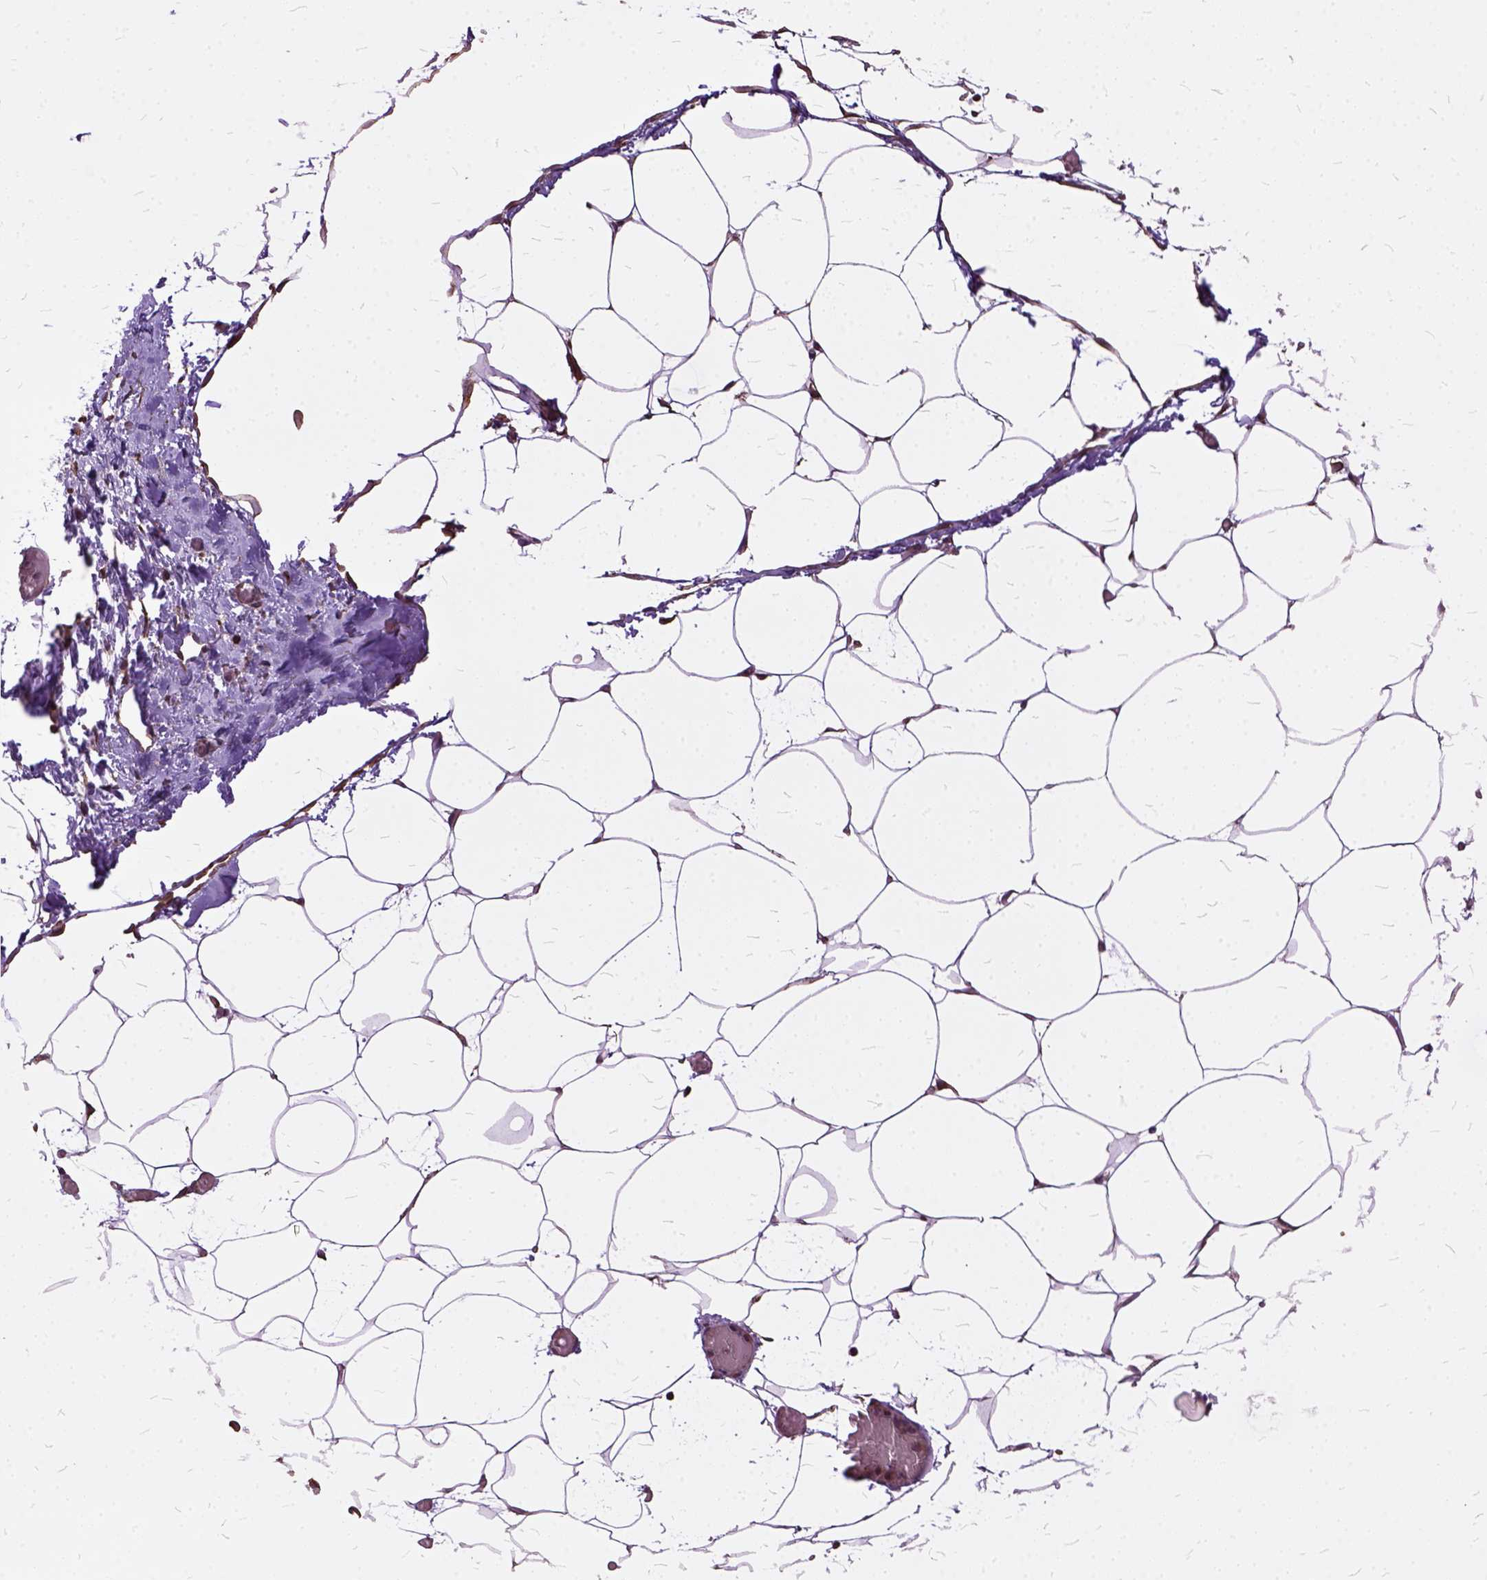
{"staining": {"intensity": "moderate", "quantity": ">75%", "location": "cytoplasmic/membranous"}, "tissue": "adipose tissue", "cell_type": "Adipocytes", "image_type": "normal", "snomed": [{"axis": "morphology", "description": "Normal tissue, NOS"}, {"axis": "topography", "description": "Adipose tissue"}], "caption": "The histopathology image shows a brown stain indicating the presence of a protein in the cytoplasmic/membranous of adipocytes in adipose tissue.", "gene": "AREG", "patient": {"sex": "male", "age": 57}}